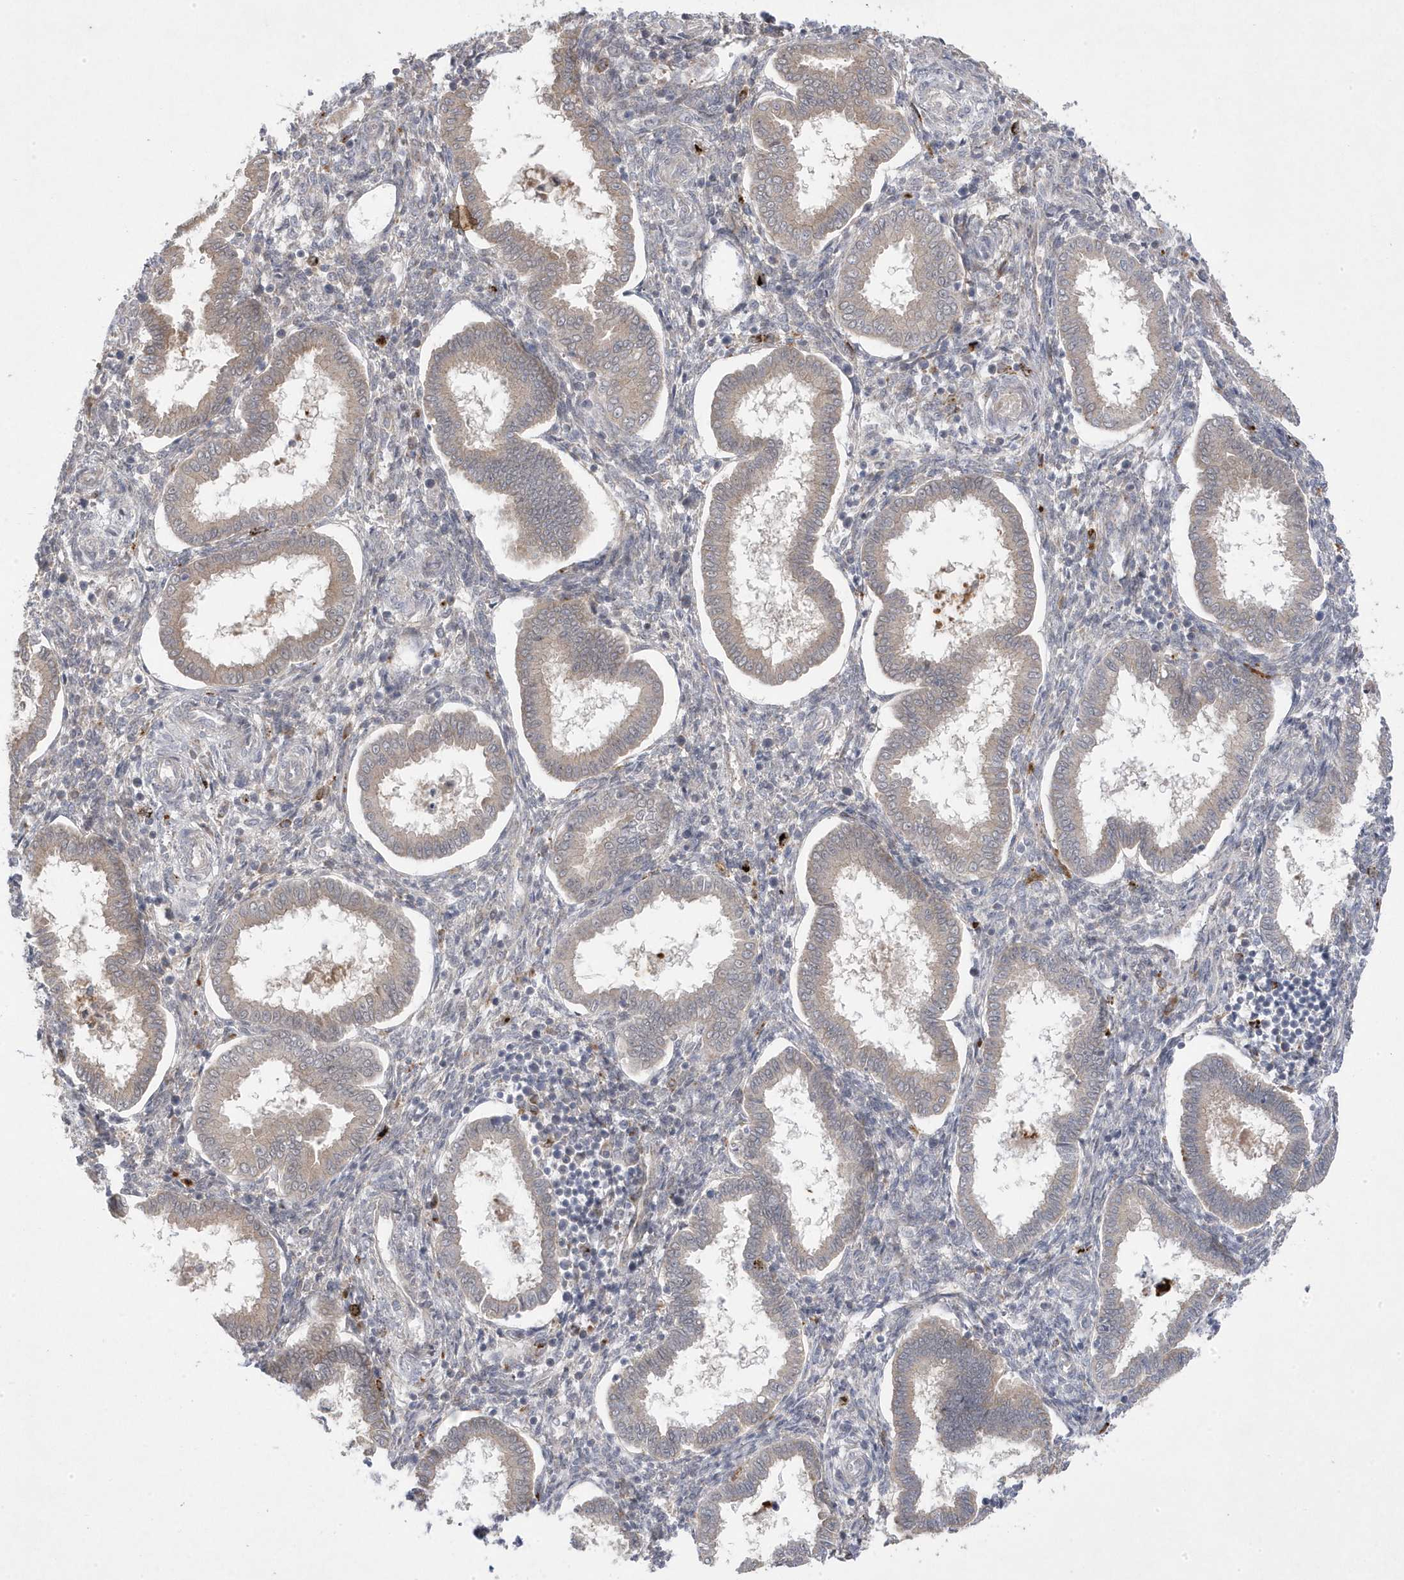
{"staining": {"intensity": "negative", "quantity": "none", "location": "none"}, "tissue": "endometrium", "cell_type": "Cells in endometrial stroma", "image_type": "normal", "snomed": [{"axis": "morphology", "description": "Normal tissue, NOS"}, {"axis": "topography", "description": "Endometrium"}], "caption": "Photomicrograph shows no significant protein expression in cells in endometrial stroma of benign endometrium.", "gene": "ANAPC1", "patient": {"sex": "female", "age": 24}}